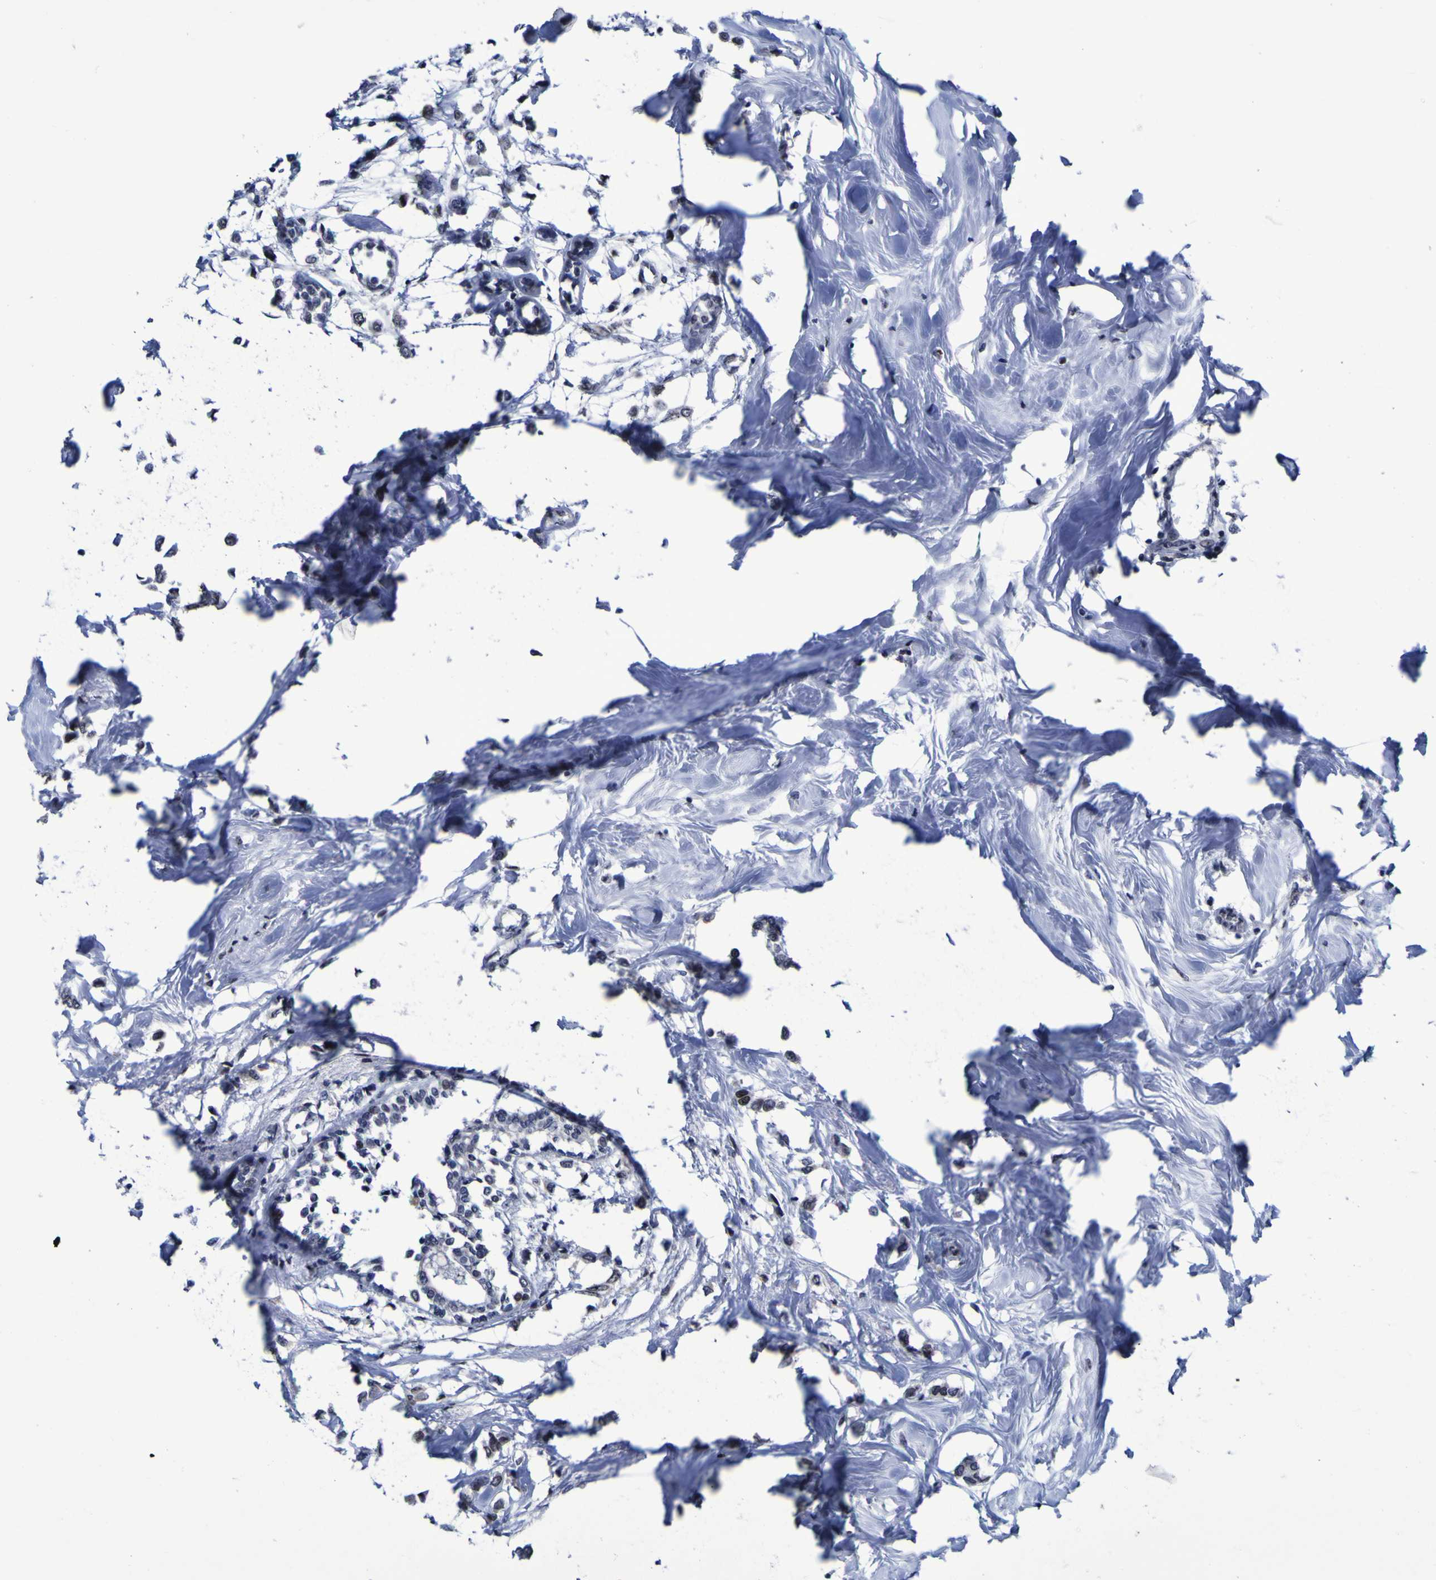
{"staining": {"intensity": "weak", "quantity": ">75%", "location": "nuclear"}, "tissue": "breast cancer", "cell_type": "Tumor cells", "image_type": "cancer", "snomed": [{"axis": "morphology", "description": "Lobular carcinoma"}, {"axis": "topography", "description": "Breast"}], "caption": "About >75% of tumor cells in human breast cancer reveal weak nuclear protein expression as visualized by brown immunohistochemical staining.", "gene": "MBD3", "patient": {"sex": "female", "age": 51}}